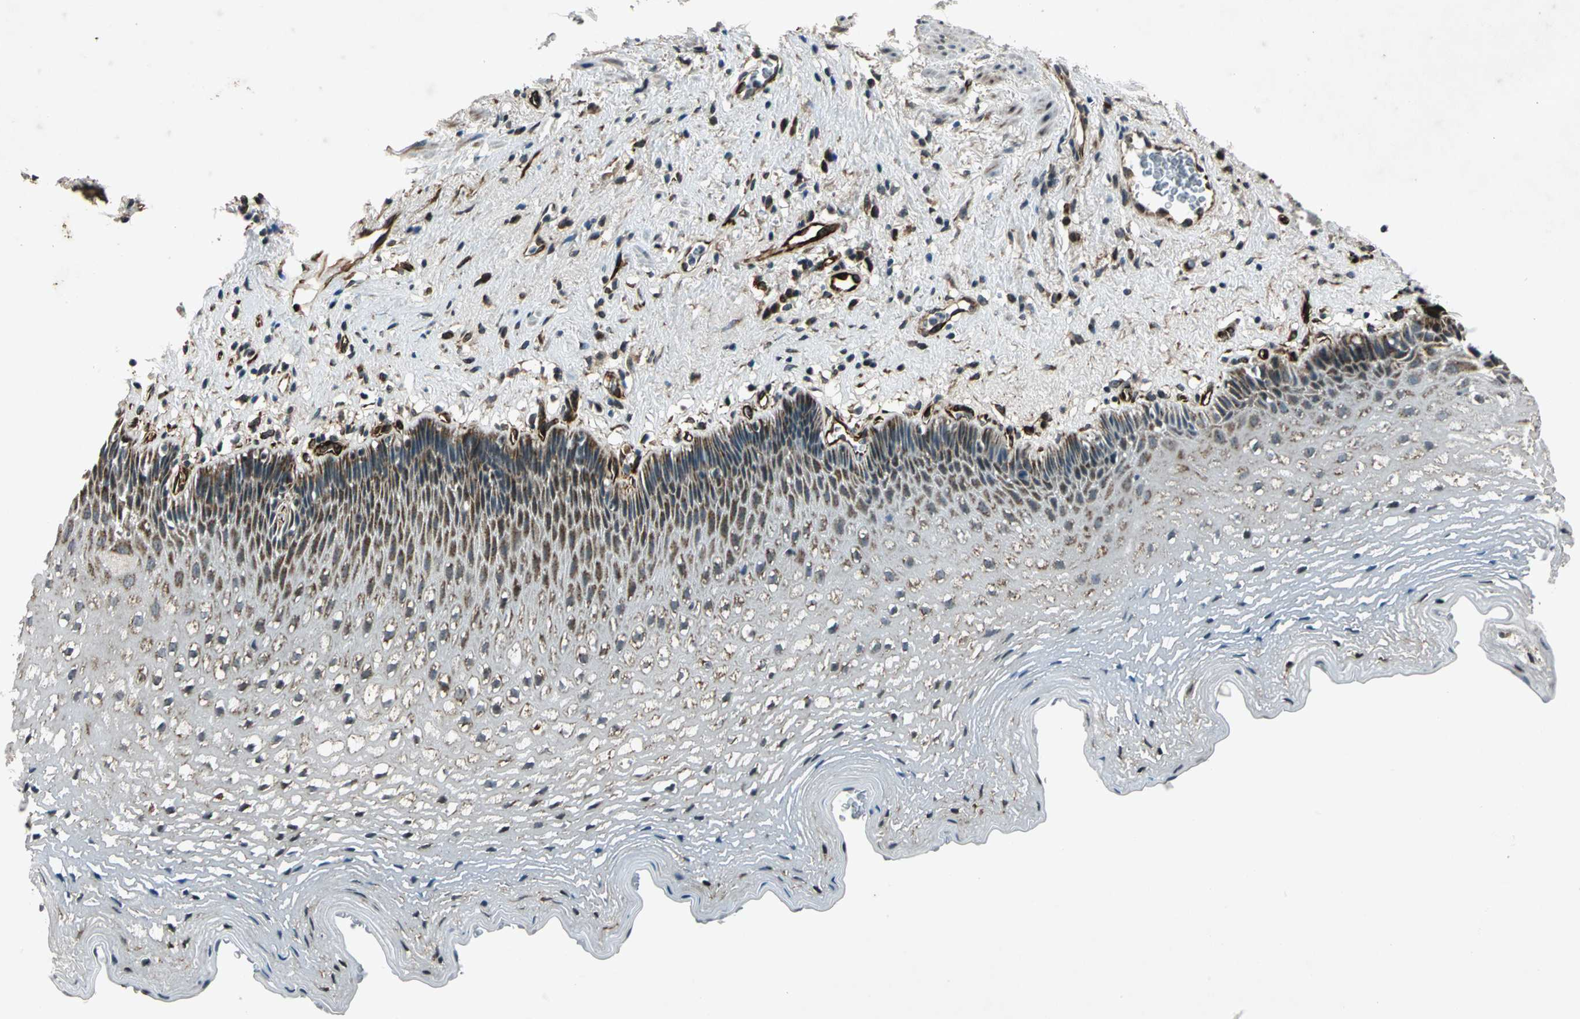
{"staining": {"intensity": "strong", "quantity": "<25%", "location": "cytoplasmic/membranous"}, "tissue": "esophagus", "cell_type": "Squamous epithelial cells", "image_type": "normal", "snomed": [{"axis": "morphology", "description": "Normal tissue, NOS"}, {"axis": "topography", "description": "Esophagus"}], "caption": "Esophagus stained with DAB immunohistochemistry reveals medium levels of strong cytoplasmic/membranous staining in about <25% of squamous epithelial cells. Nuclei are stained in blue.", "gene": "EXD2", "patient": {"sex": "female", "age": 70}}